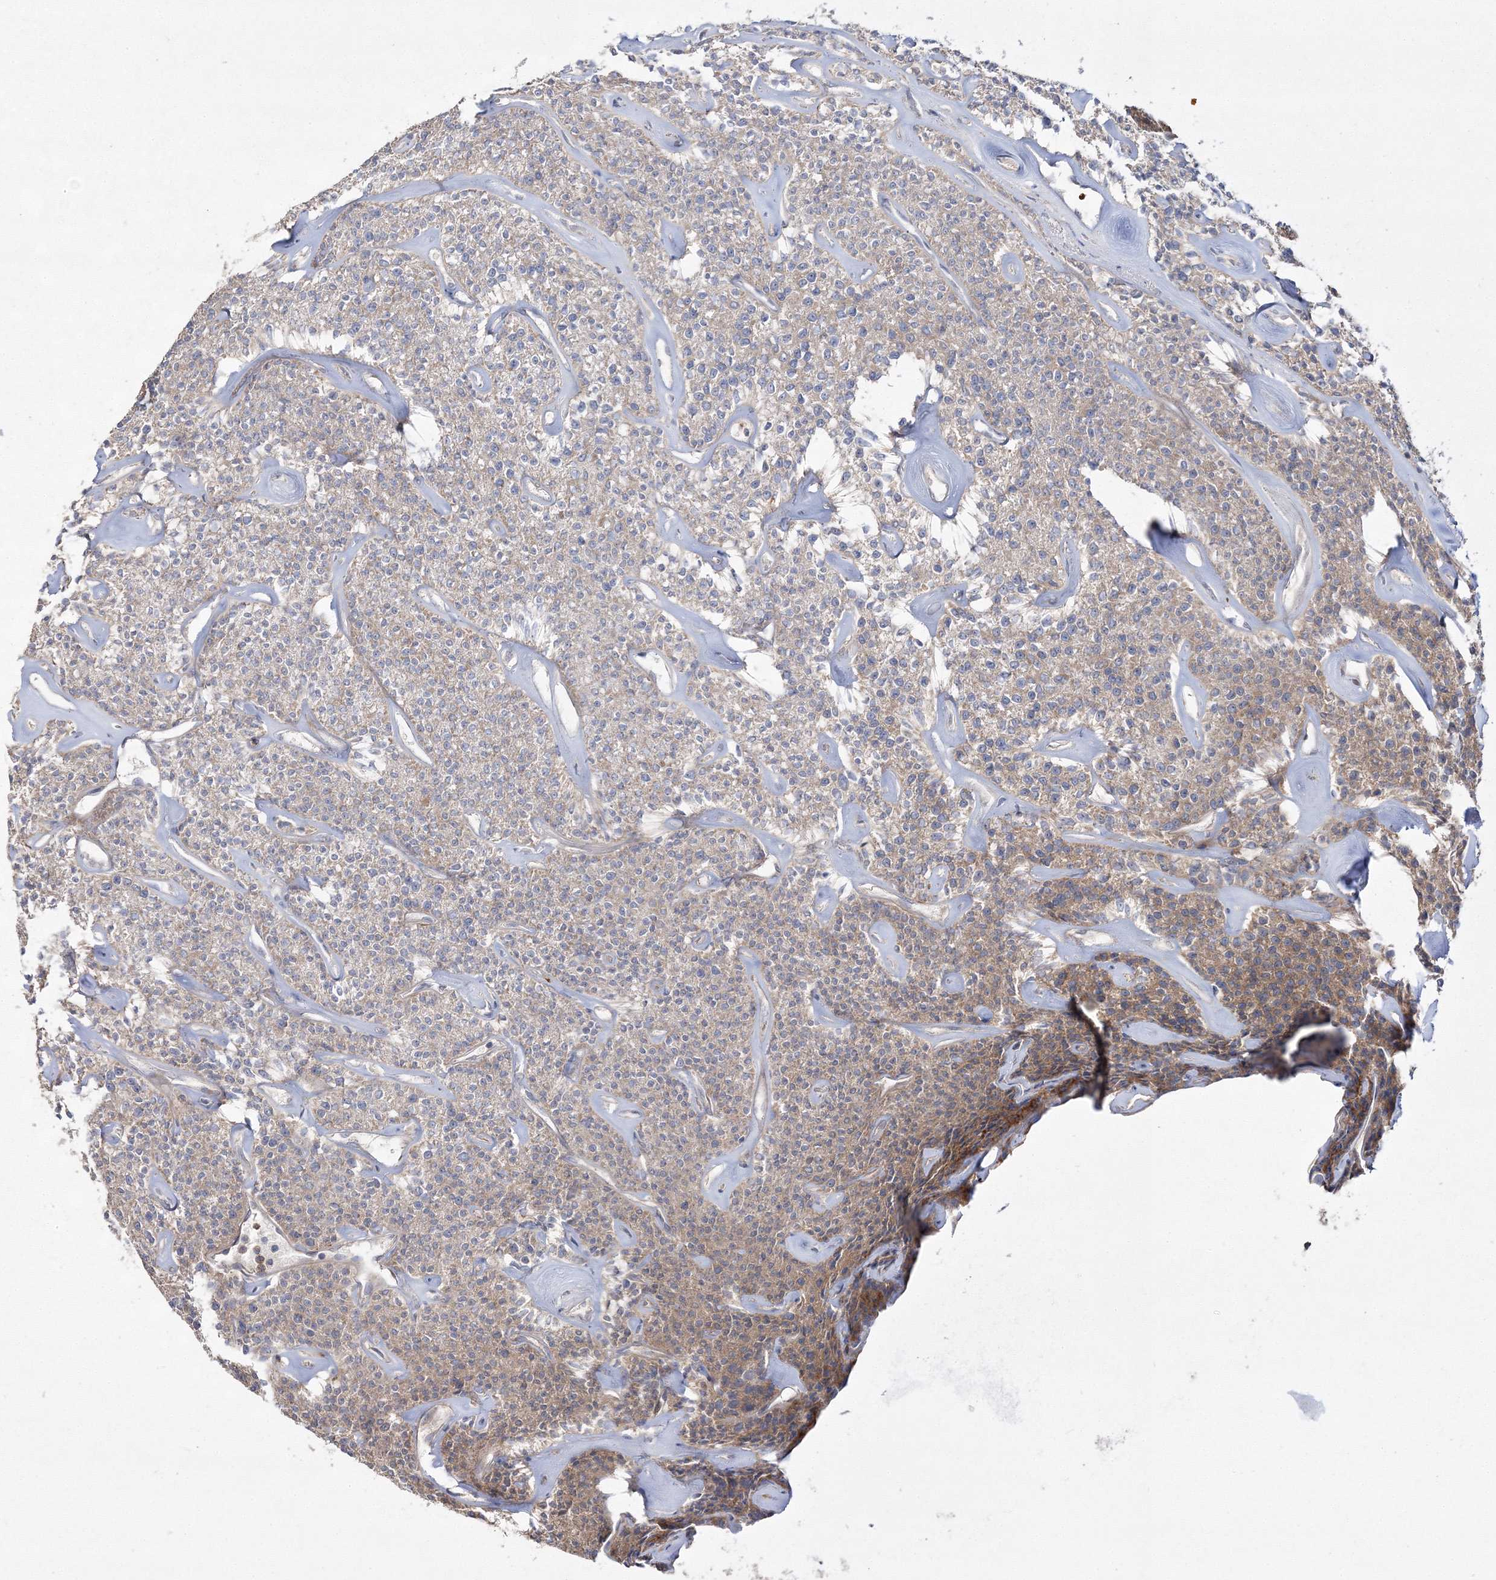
{"staining": {"intensity": "moderate", "quantity": "25%-75%", "location": "cytoplasmic/membranous"}, "tissue": "parathyroid gland", "cell_type": "Glandular cells", "image_type": "normal", "snomed": [{"axis": "morphology", "description": "Normal tissue, NOS"}, {"axis": "topography", "description": "Parathyroid gland"}], "caption": "Immunohistochemical staining of benign human parathyroid gland reveals medium levels of moderate cytoplasmic/membranous staining in approximately 25%-75% of glandular cells.", "gene": "ZSWIM6", "patient": {"sex": "male", "age": 46}}